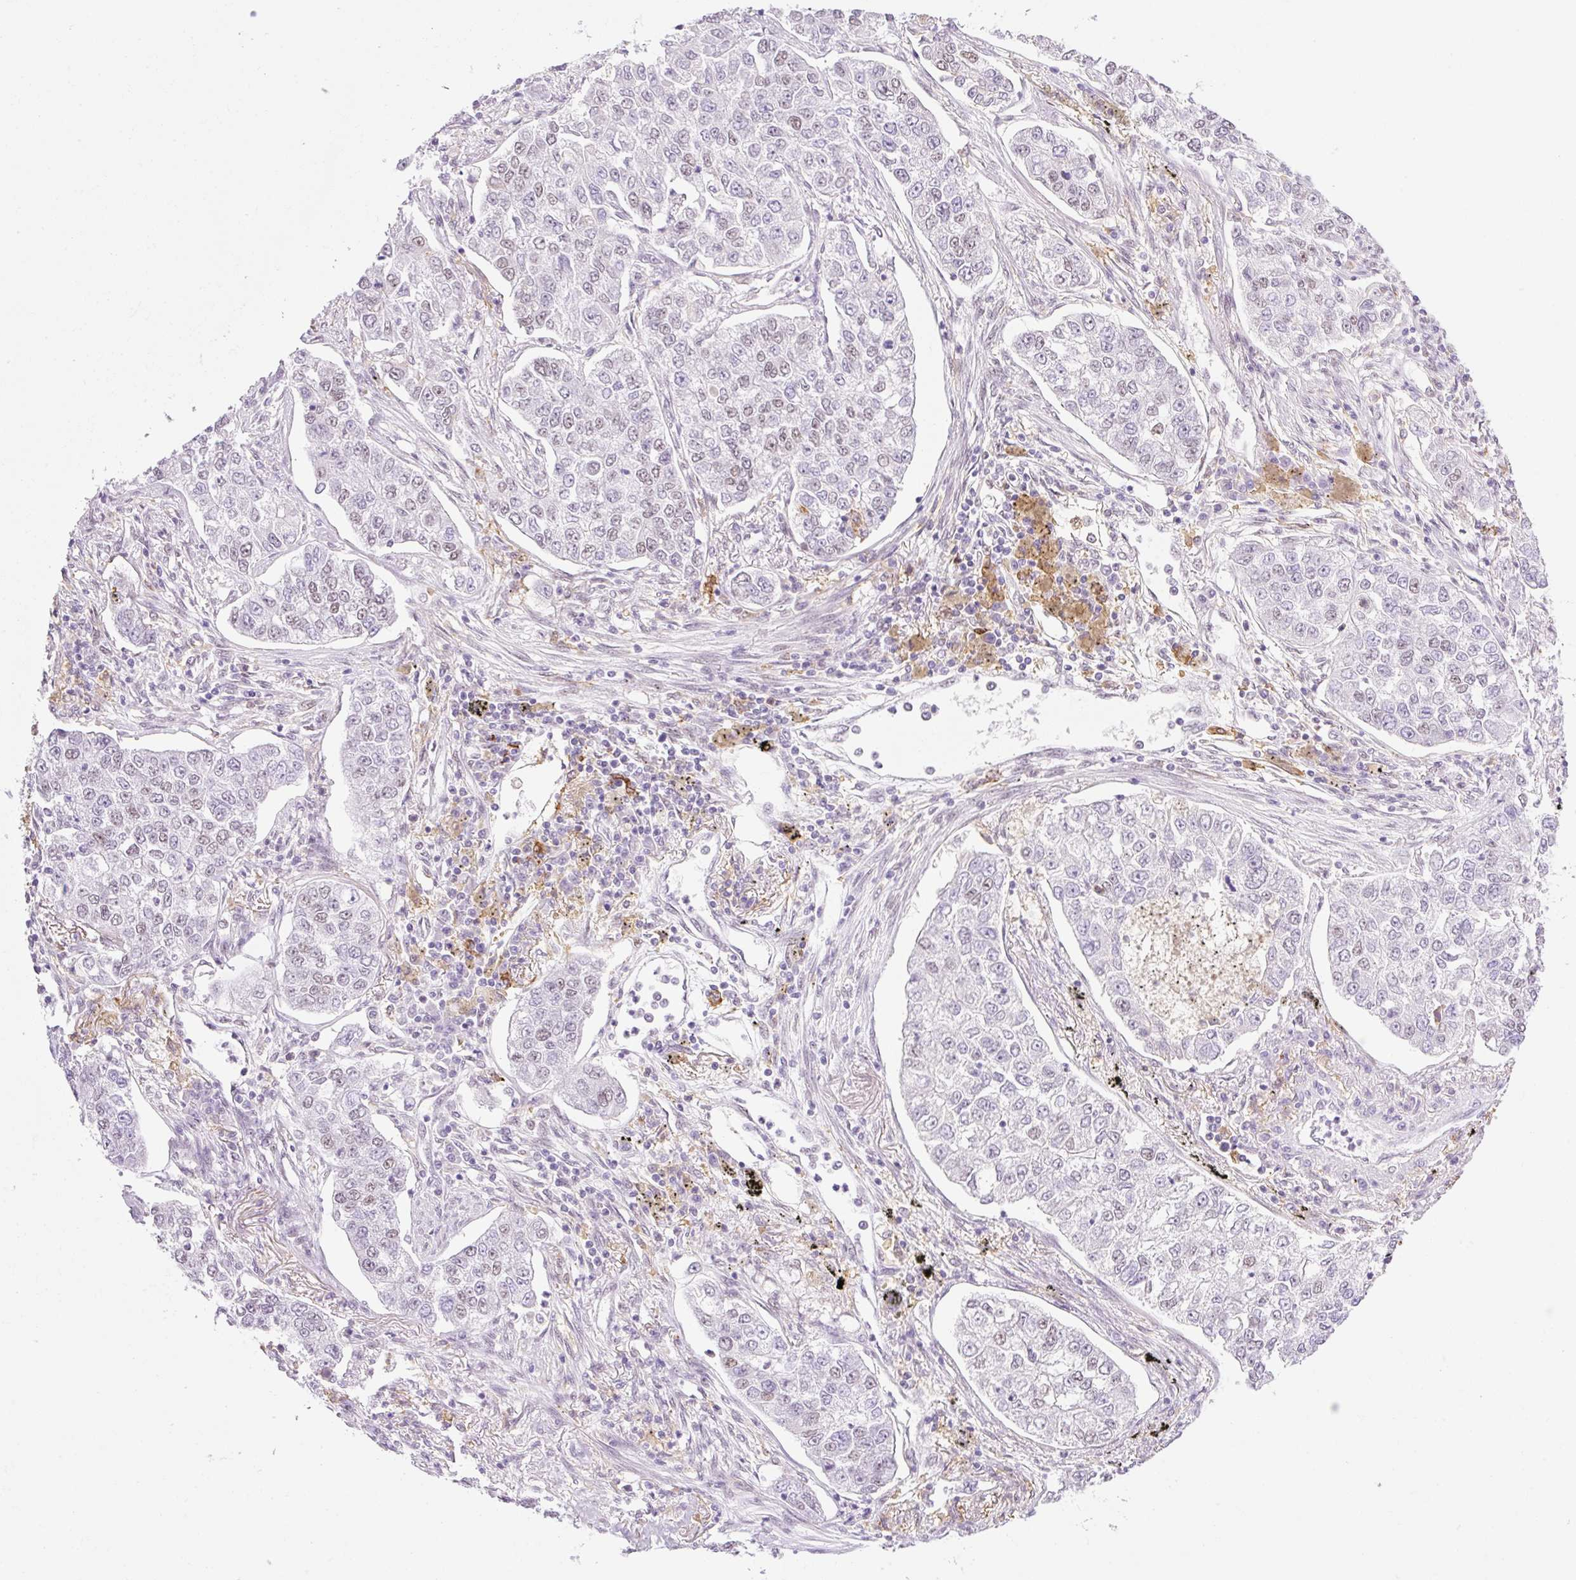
{"staining": {"intensity": "weak", "quantity": "25%-75%", "location": "nuclear"}, "tissue": "lung cancer", "cell_type": "Tumor cells", "image_type": "cancer", "snomed": [{"axis": "morphology", "description": "Adenocarcinoma, NOS"}, {"axis": "topography", "description": "Lung"}], "caption": "The photomicrograph shows immunohistochemical staining of lung cancer (adenocarcinoma). There is weak nuclear positivity is identified in about 25%-75% of tumor cells. (Brightfield microscopy of DAB IHC at high magnification).", "gene": "PALM3", "patient": {"sex": "male", "age": 49}}